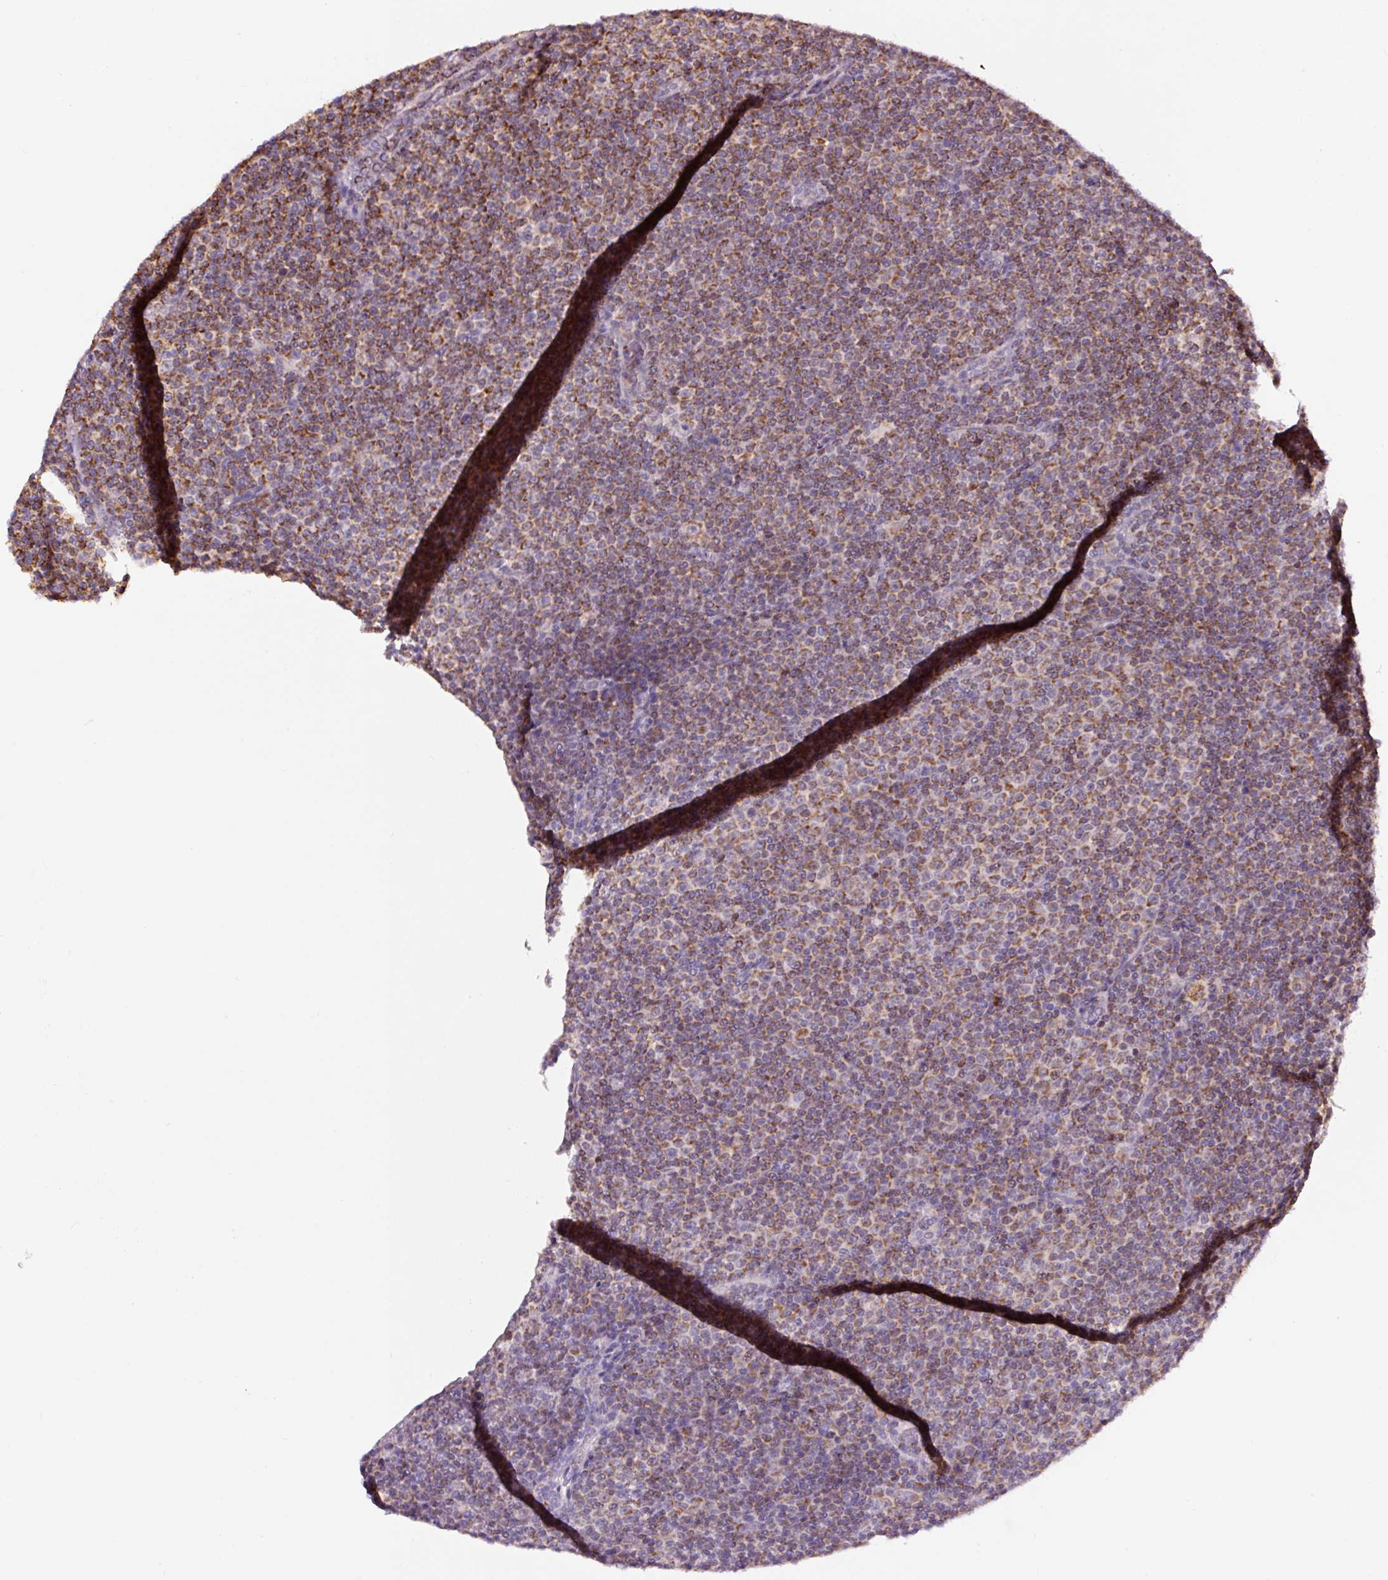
{"staining": {"intensity": "moderate", "quantity": ">75%", "location": "cytoplasmic/membranous"}, "tissue": "lymphoma", "cell_type": "Tumor cells", "image_type": "cancer", "snomed": [{"axis": "morphology", "description": "Malignant lymphoma, non-Hodgkin's type, Low grade"}, {"axis": "topography", "description": "Lymph node"}], "caption": "Immunohistochemical staining of lymphoma exhibits medium levels of moderate cytoplasmic/membranous expression in approximately >75% of tumor cells.", "gene": "PCK2", "patient": {"sex": "female", "age": 67}}